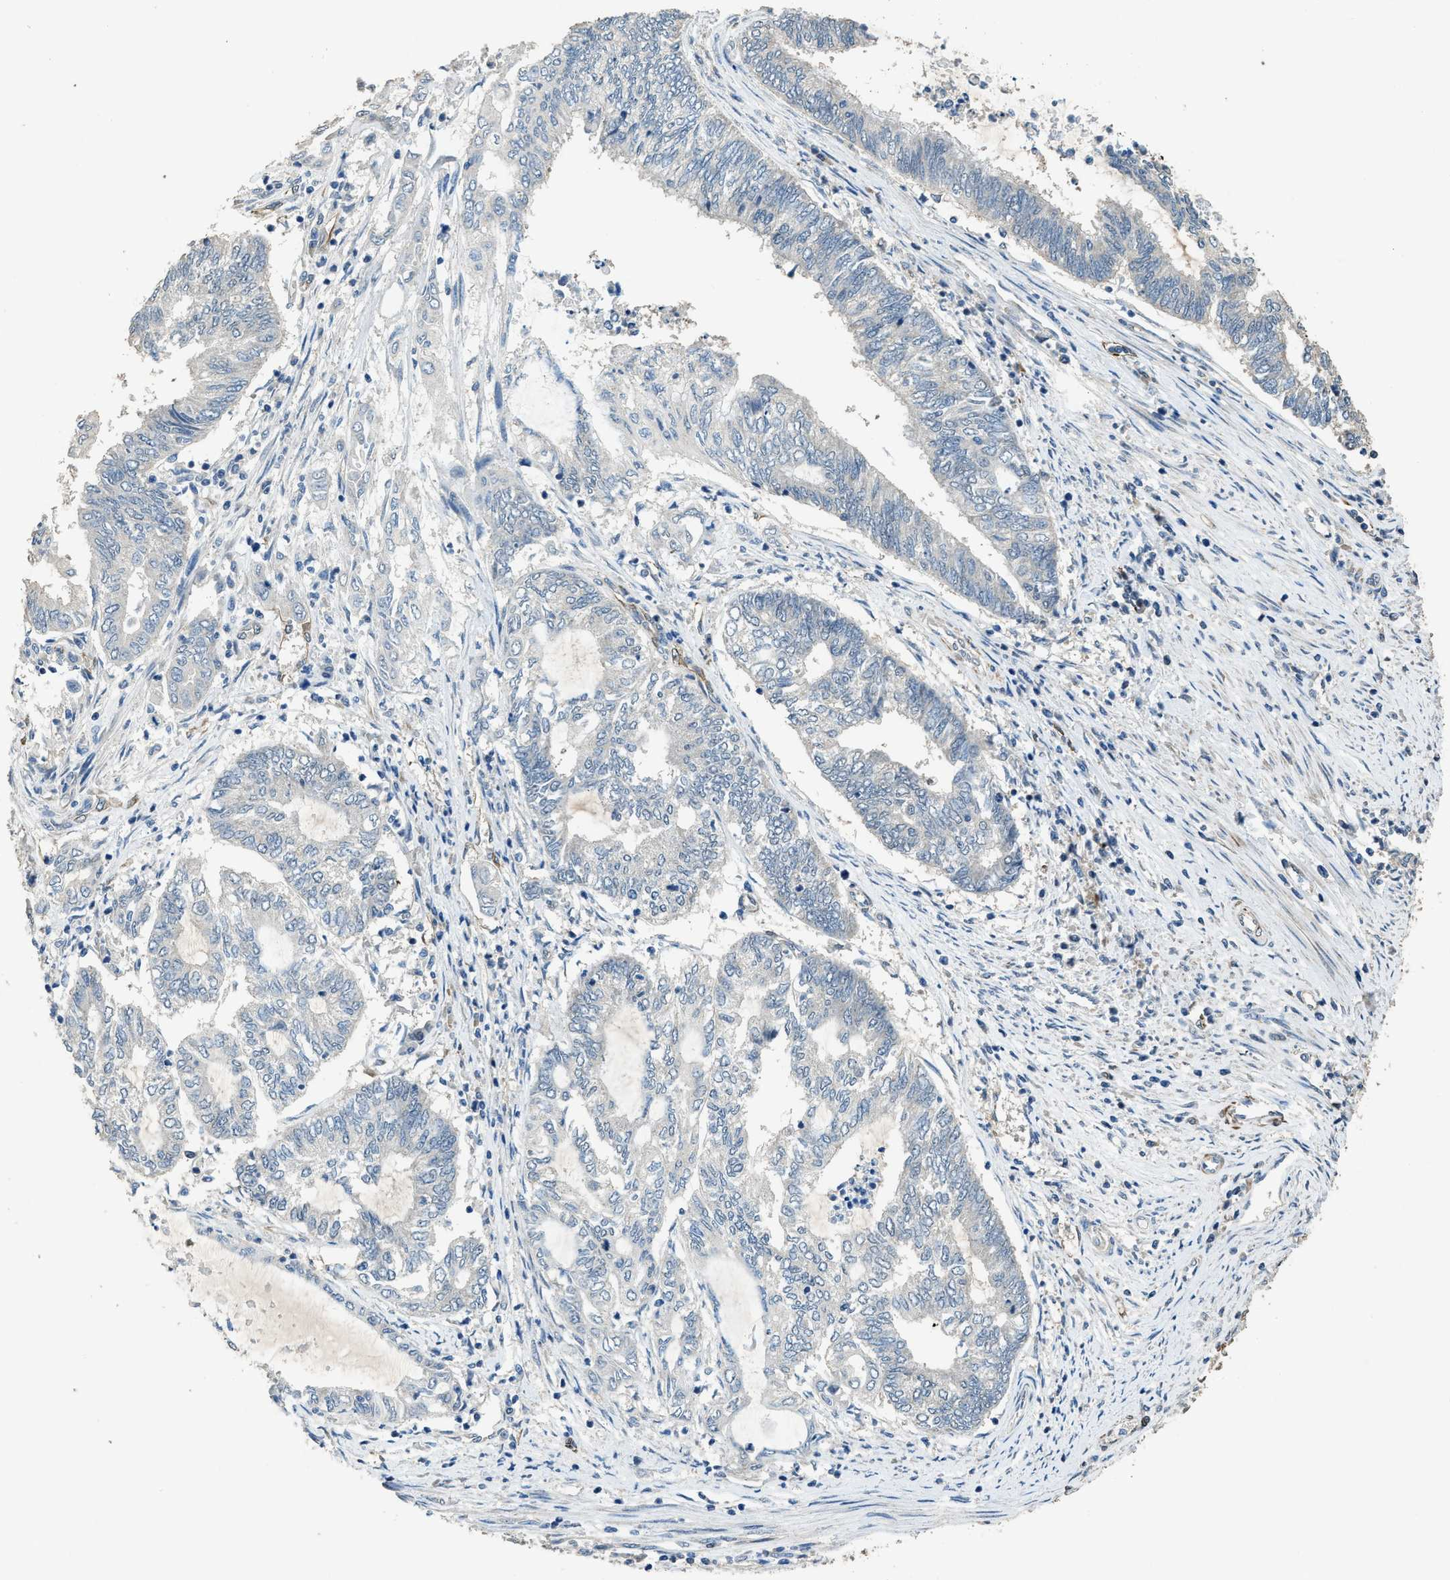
{"staining": {"intensity": "negative", "quantity": "none", "location": "none"}, "tissue": "endometrial cancer", "cell_type": "Tumor cells", "image_type": "cancer", "snomed": [{"axis": "morphology", "description": "Adenocarcinoma, NOS"}, {"axis": "topography", "description": "Uterus"}, {"axis": "topography", "description": "Endometrium"}], "caption": "Endometrial cancer was stained to show a protein in brown. There is no significant staining in tumor cells.", "gene": "SYNM", "patient": {"sex": "female", "age": 70}}